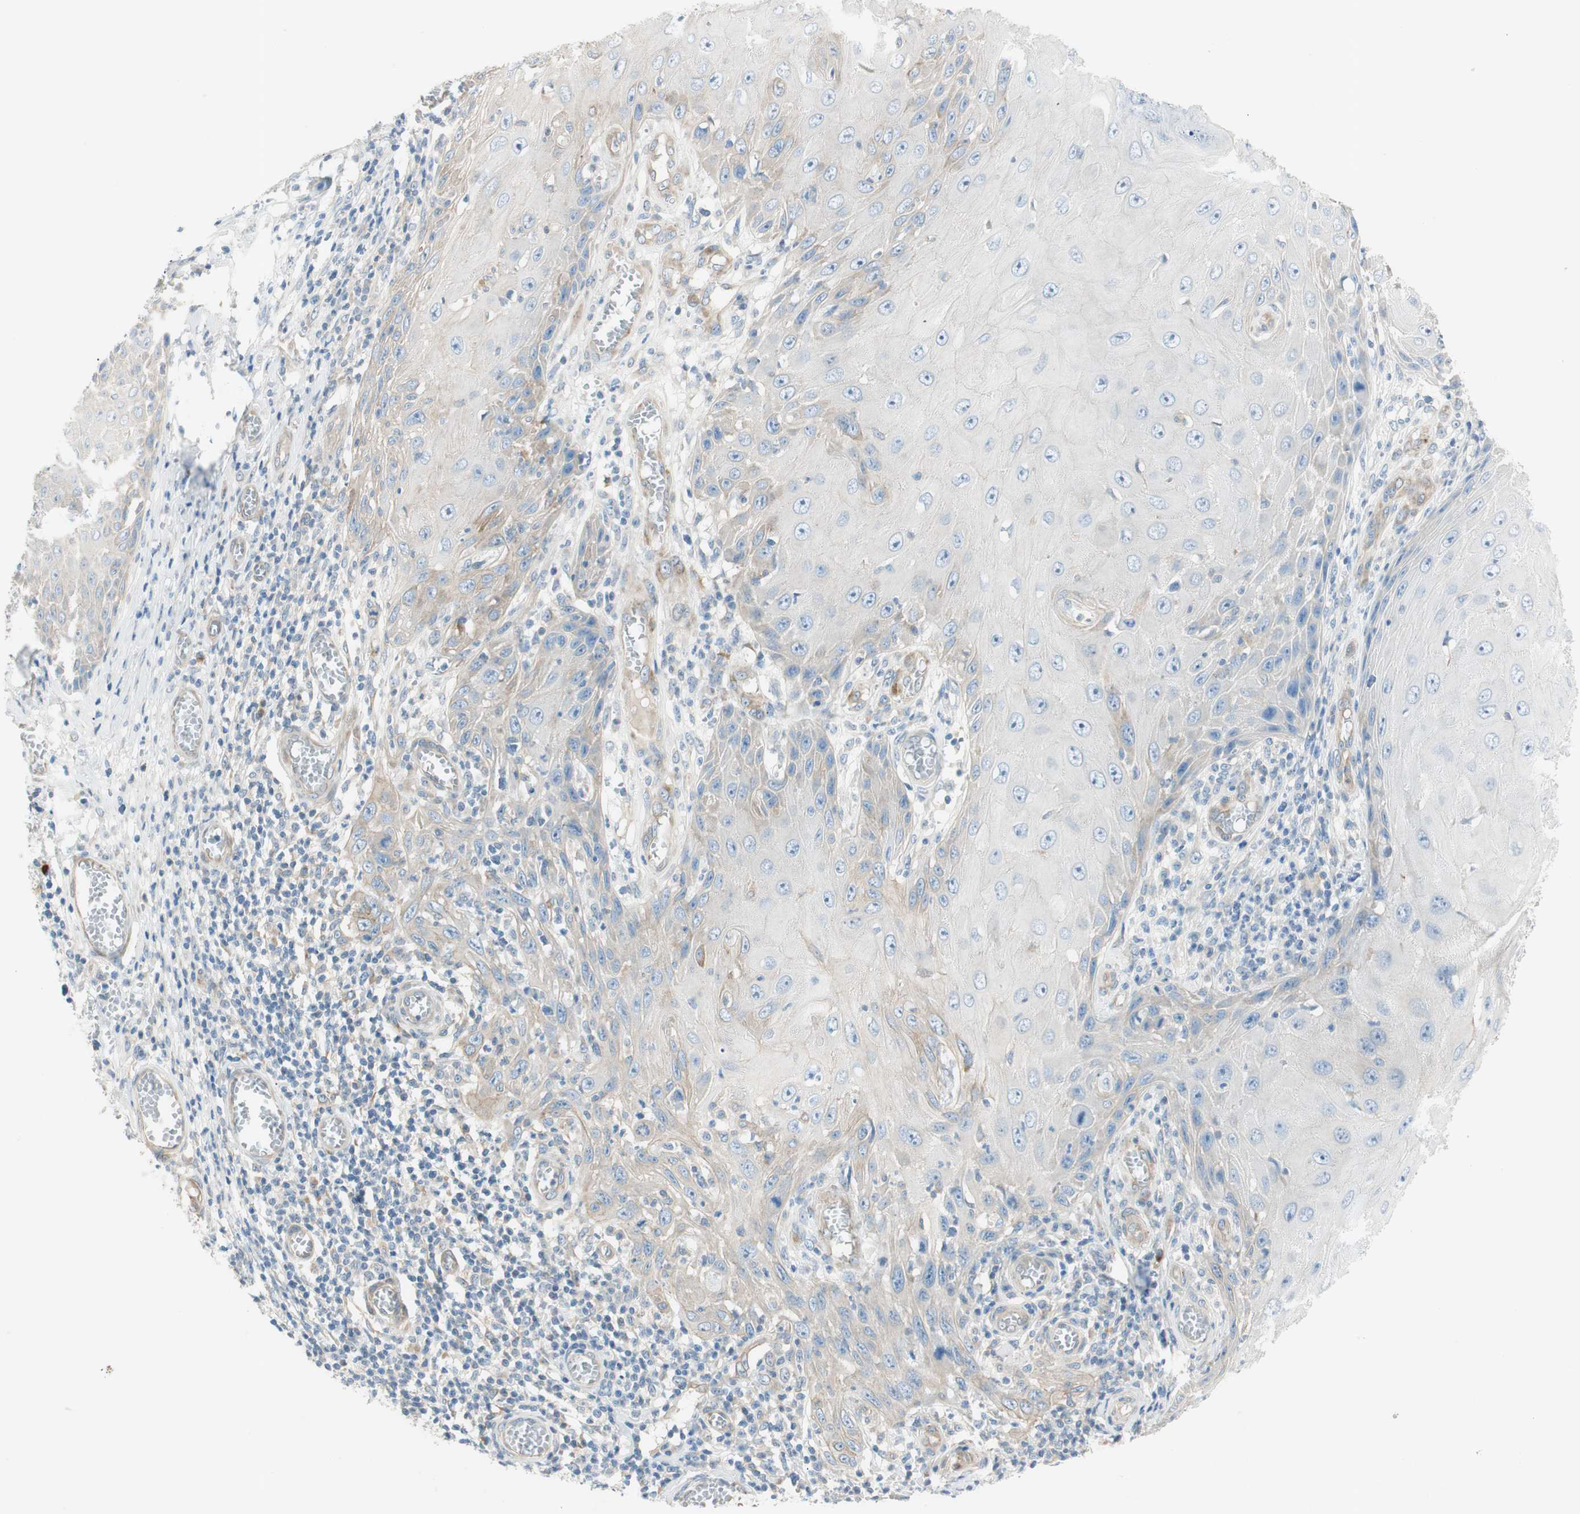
{"staining": {"intensity": "weak", "quantity": "<25%", "location": "cytoplasmic/membranous"}, "tissue": "skin cancer", "cell_type": "Tumor cells", "image_type": "cancer", "snomed": [{"axis": "morphology", "description": "Squamous cell carcinoma, NOS"}, {"axis": "topography", "description": "Skin"}], "caption": "Immunohistochemistry (IHC) micrograph of human skin cancer (squamous cell carcinoma) stained for a protein (brown), which exhibits no positivity in tumor cells. Nuclei are stained in blue.", "gene": "CDK3", "patient": {"sex": "female", "age": 73}}